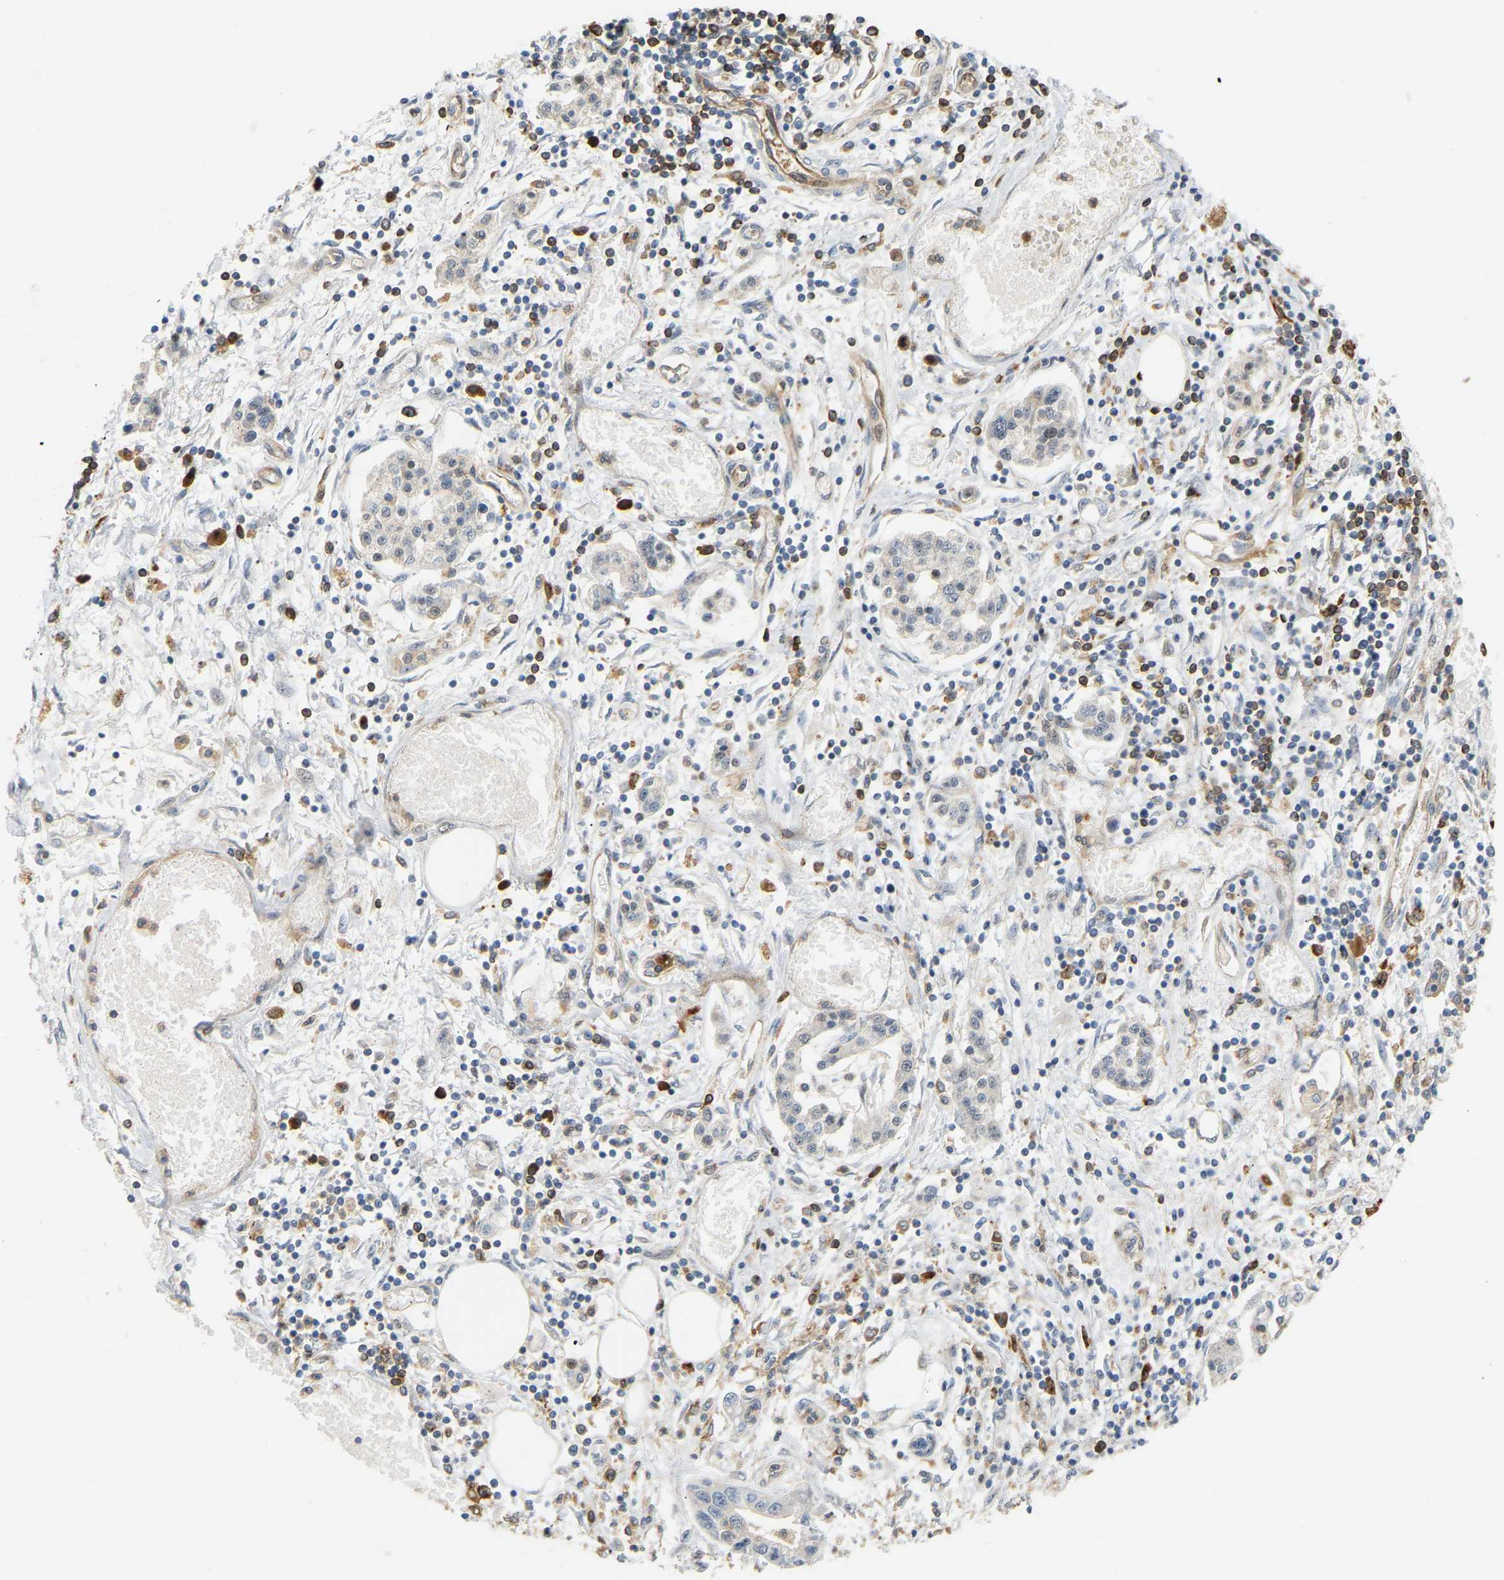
{"staining": {"intensity": "negative", "quantity": "none", "location": "none"}, "tissue": "pancreatic cancer", "cell_type": "Tumor cells", "image_type": "cancer", "snomed": [{"axis": "morphology", "description": "Adenocarcinoma, NOS"}, {"axis": "topography", "description": "Pancreas"}], "caption": "Immunohistochemistry (IHC) of pancreatic adenocarcinoma reveals no positivity in tumor cells. (DAB (3,3'-diaminobenzidine) immunohistochemistry, high magnification).", "gene": "PLCG2", "patient": {"sex": "male", "age": 56}}